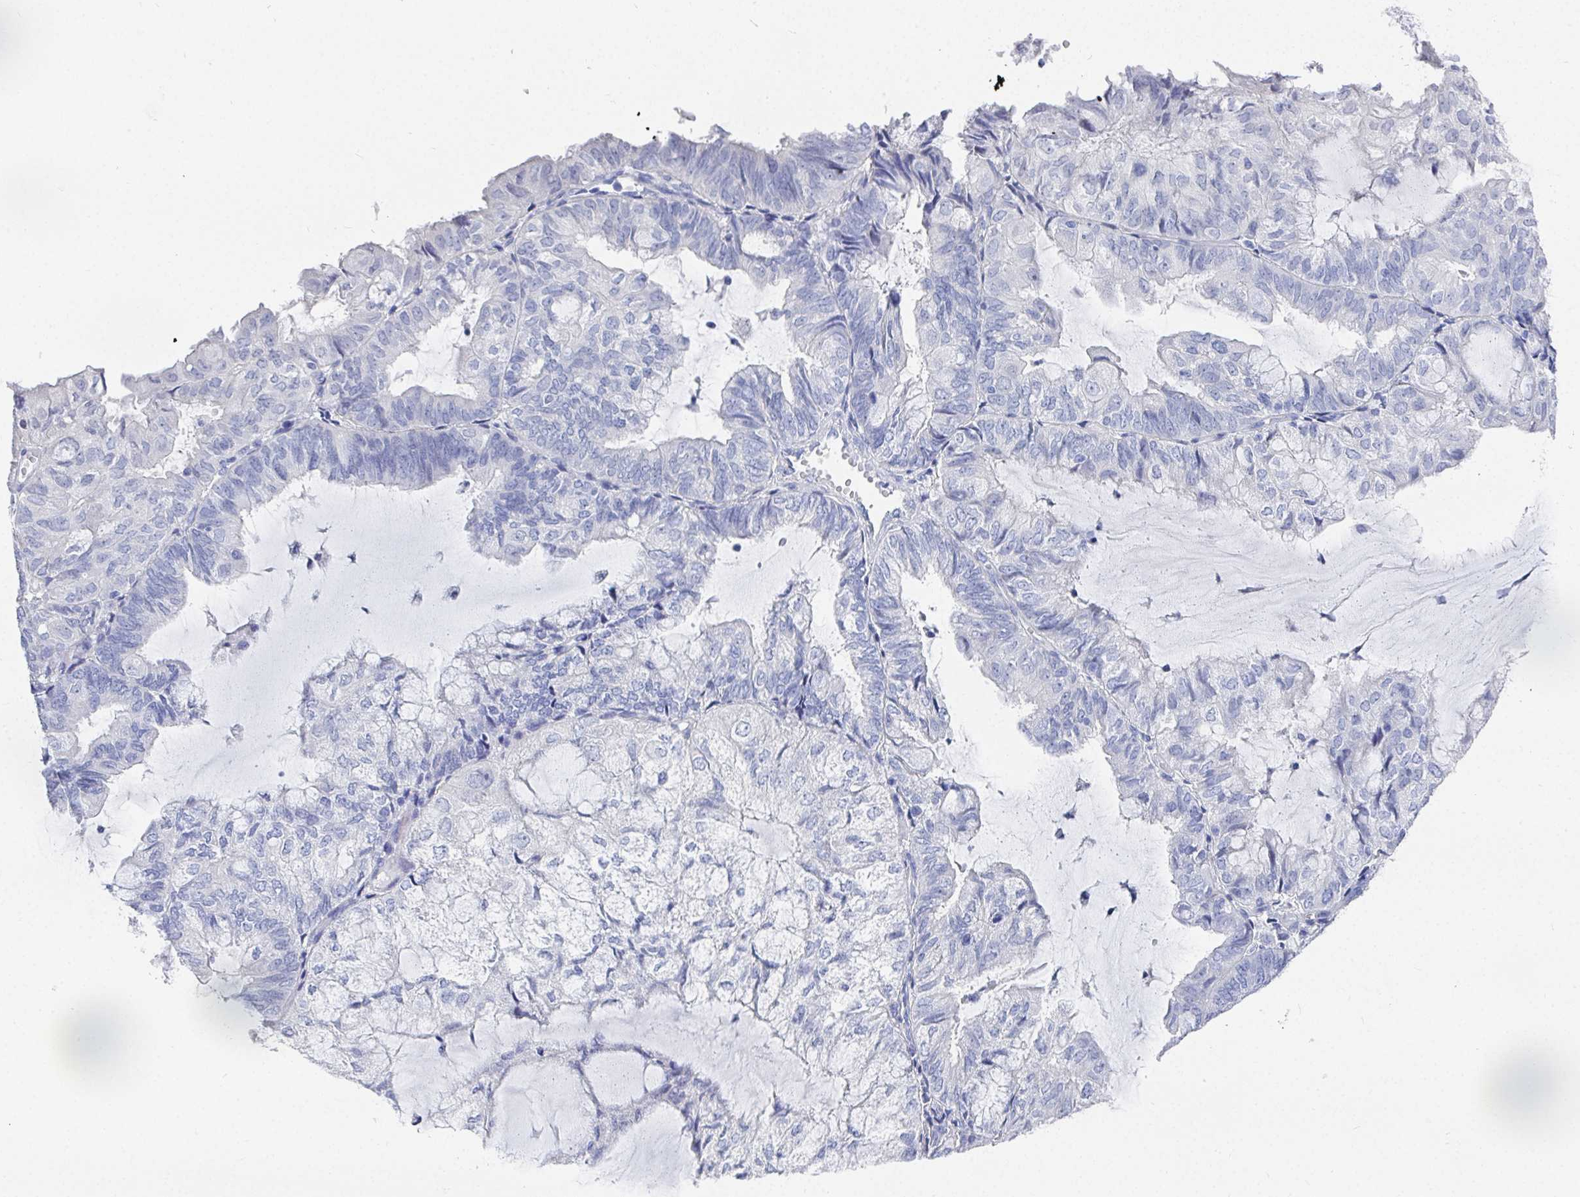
{"staining": {"intensity": "negative", "quantity": "none", "location": "none"}, "tissue": "endometrial cancer", "cell_type": "Tumor cells", "image_type": "cancer", "snomed": [{"axis": "morphology", "description": "Adenocarcinoma, NOS"}, {"axis": "topography", "description": "Endometrium"}], "caption": "High magnification brightfield microscopy of endometrial cancer stained with DAB (brown) and counterstained with hematoxylin (blue): tumor cells show no significant expression. Brightfield microscopy of immunohistochemistry (IHC) stained with DAB (brown) and hematoxylin (blue), captured at high magnification.", "gene": "GRIA1", "patient": {"sex": "female", "age": 81}}